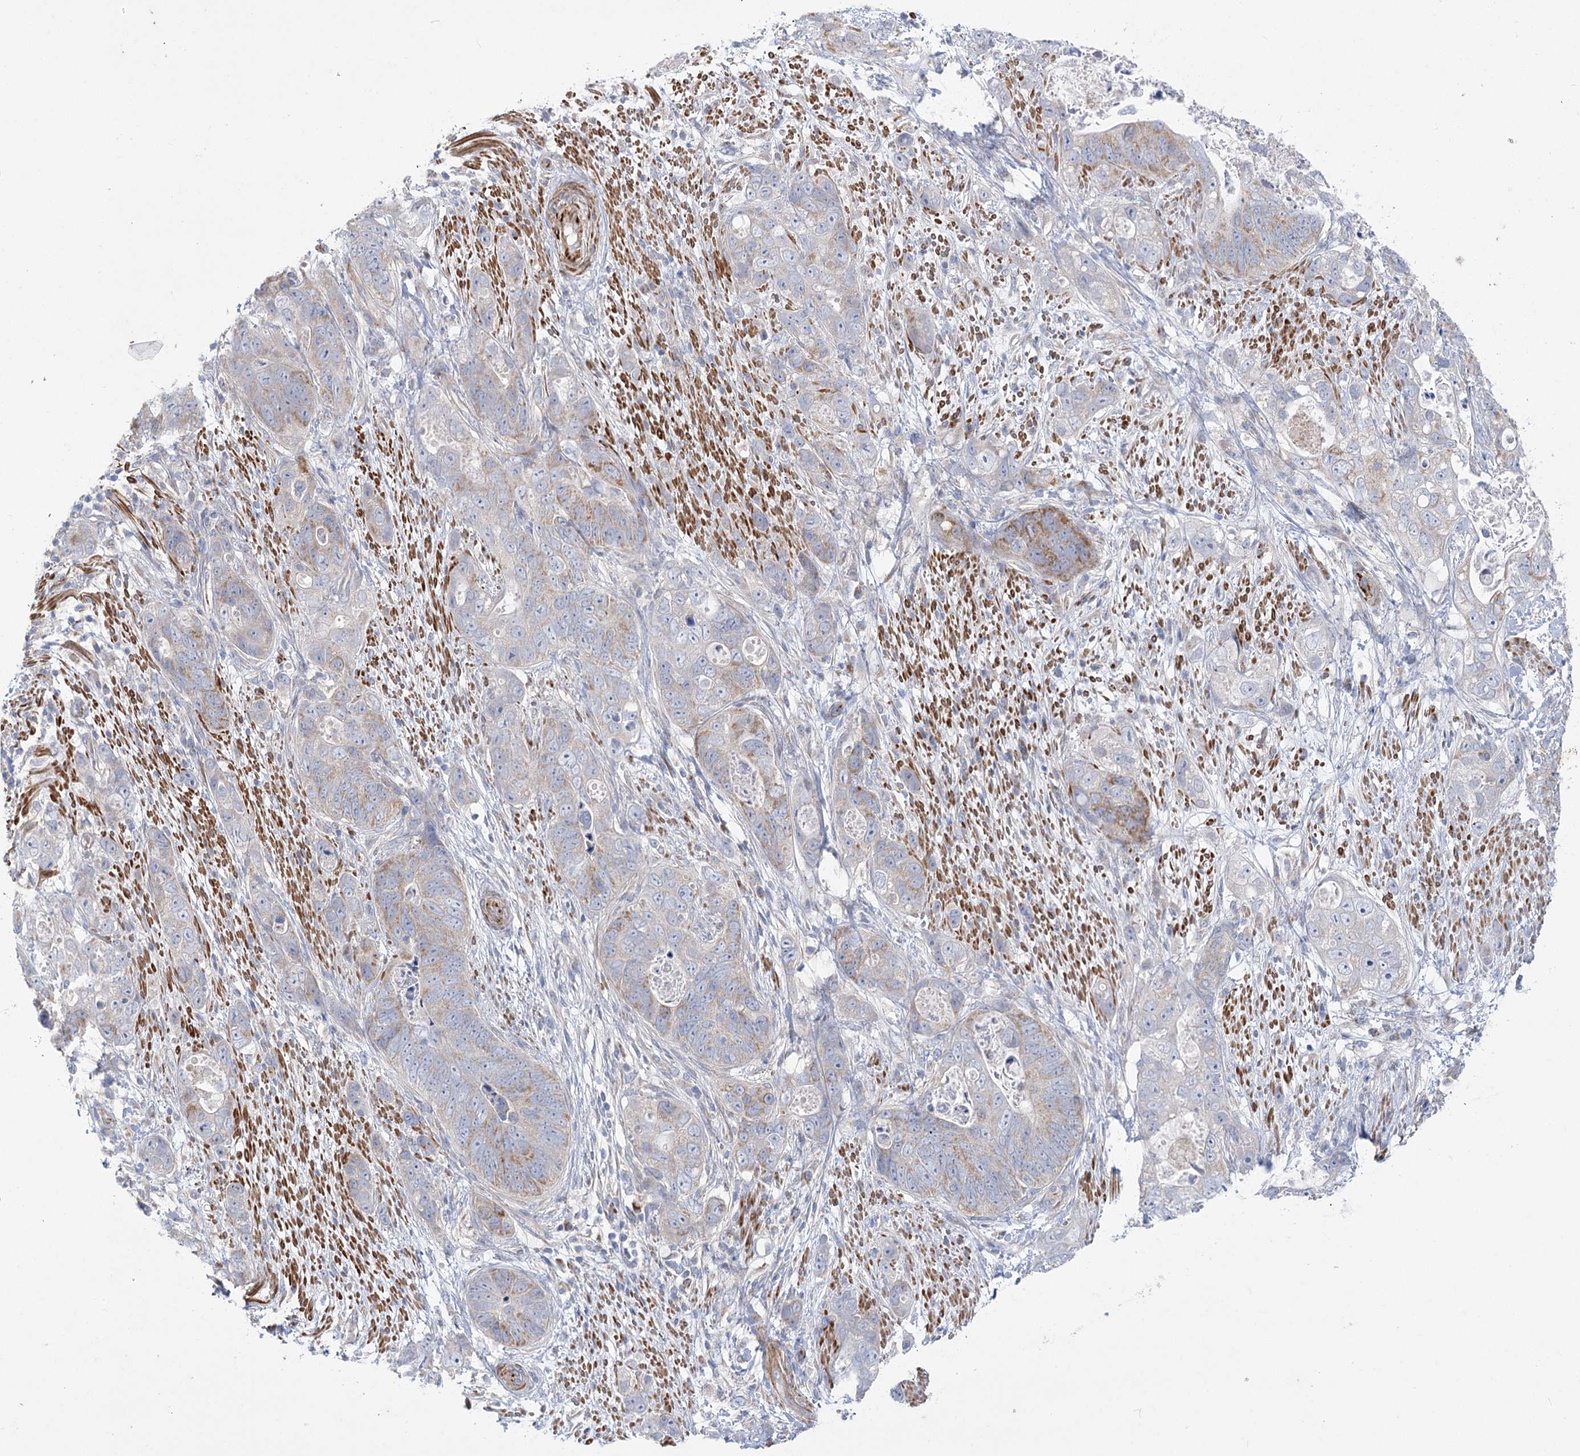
{"staining": {"intensity": "weak", "quantity": "25%-75%", "location": "cytoplasmic/membranous"}, "tissue": "stomach cancer", "cell_type": "Tumor cells", "image_type": "cancer", "snomed": [{"axis": "morphology", "description": "Adenocarcinoma, NOS"}, {"axis": "topography", "description": "Stomach"}], "caption": "Tumor cells exhibit low levels of weak cytoplasmic/membranous expression in about 25%-75% of cells in stomach adenocarcinoma.", "gene": "DHTKD1", "patient": {"sex": "female", "age": 89}}